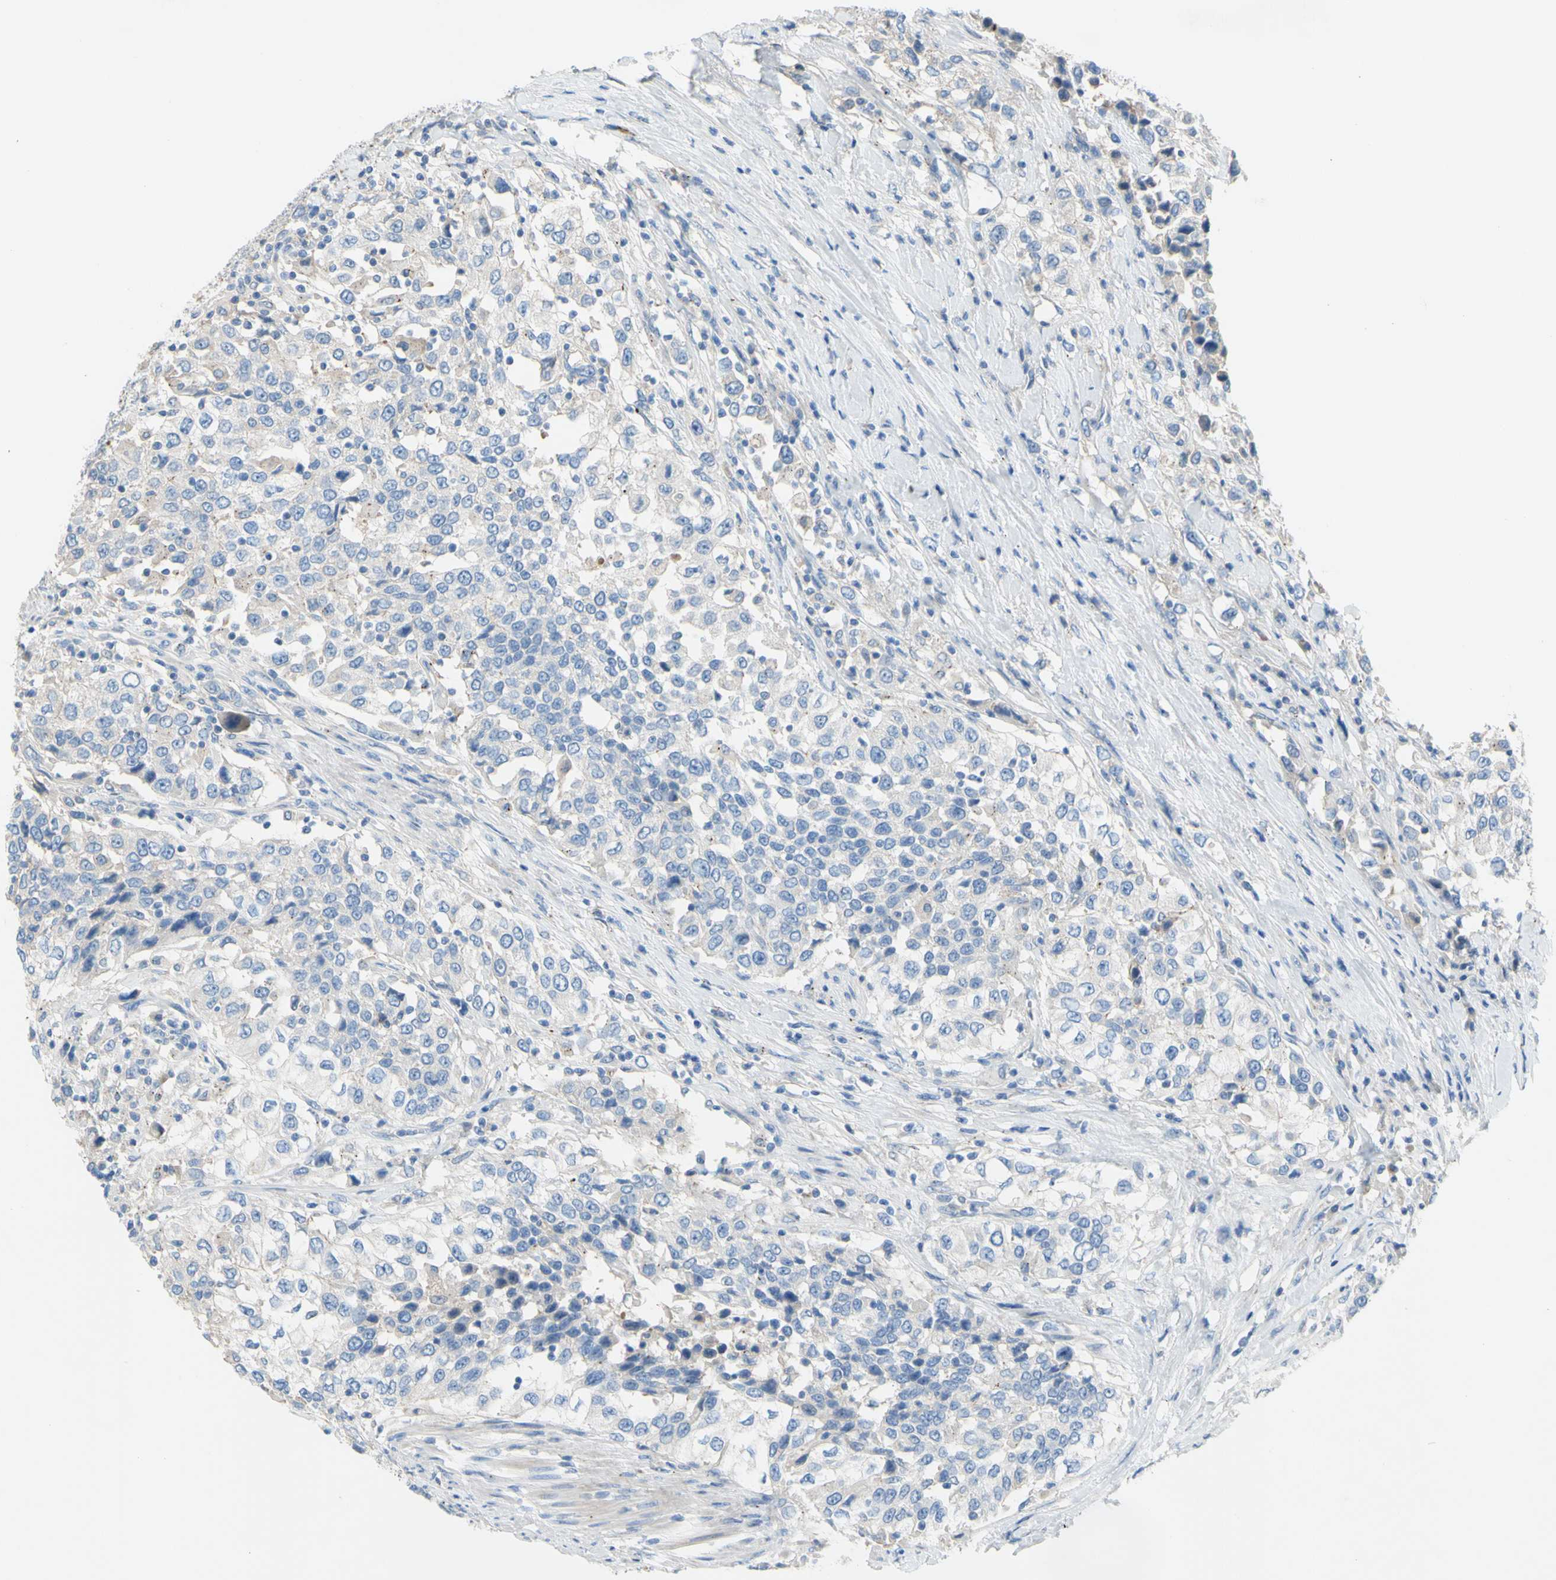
{"staining": {"intensity": "negative", "quantity": "none", "location": "none"}, "tissue": "urothelial cancer", "cell_type": "Tumor cells", "image_type": "cancer", "snomed": [{"axis": "morphology", "description": "Urothelial carcinoma, High grade"}, {"axis": "topography", "description": "Urinary bladder"}], "caption": "Protein analysis of high-grade urothelial carcinoma exhibits no significant expression in tumor cells.", "gene": "TMEM59L", "patient": {"sex": "female", "age": 80}}